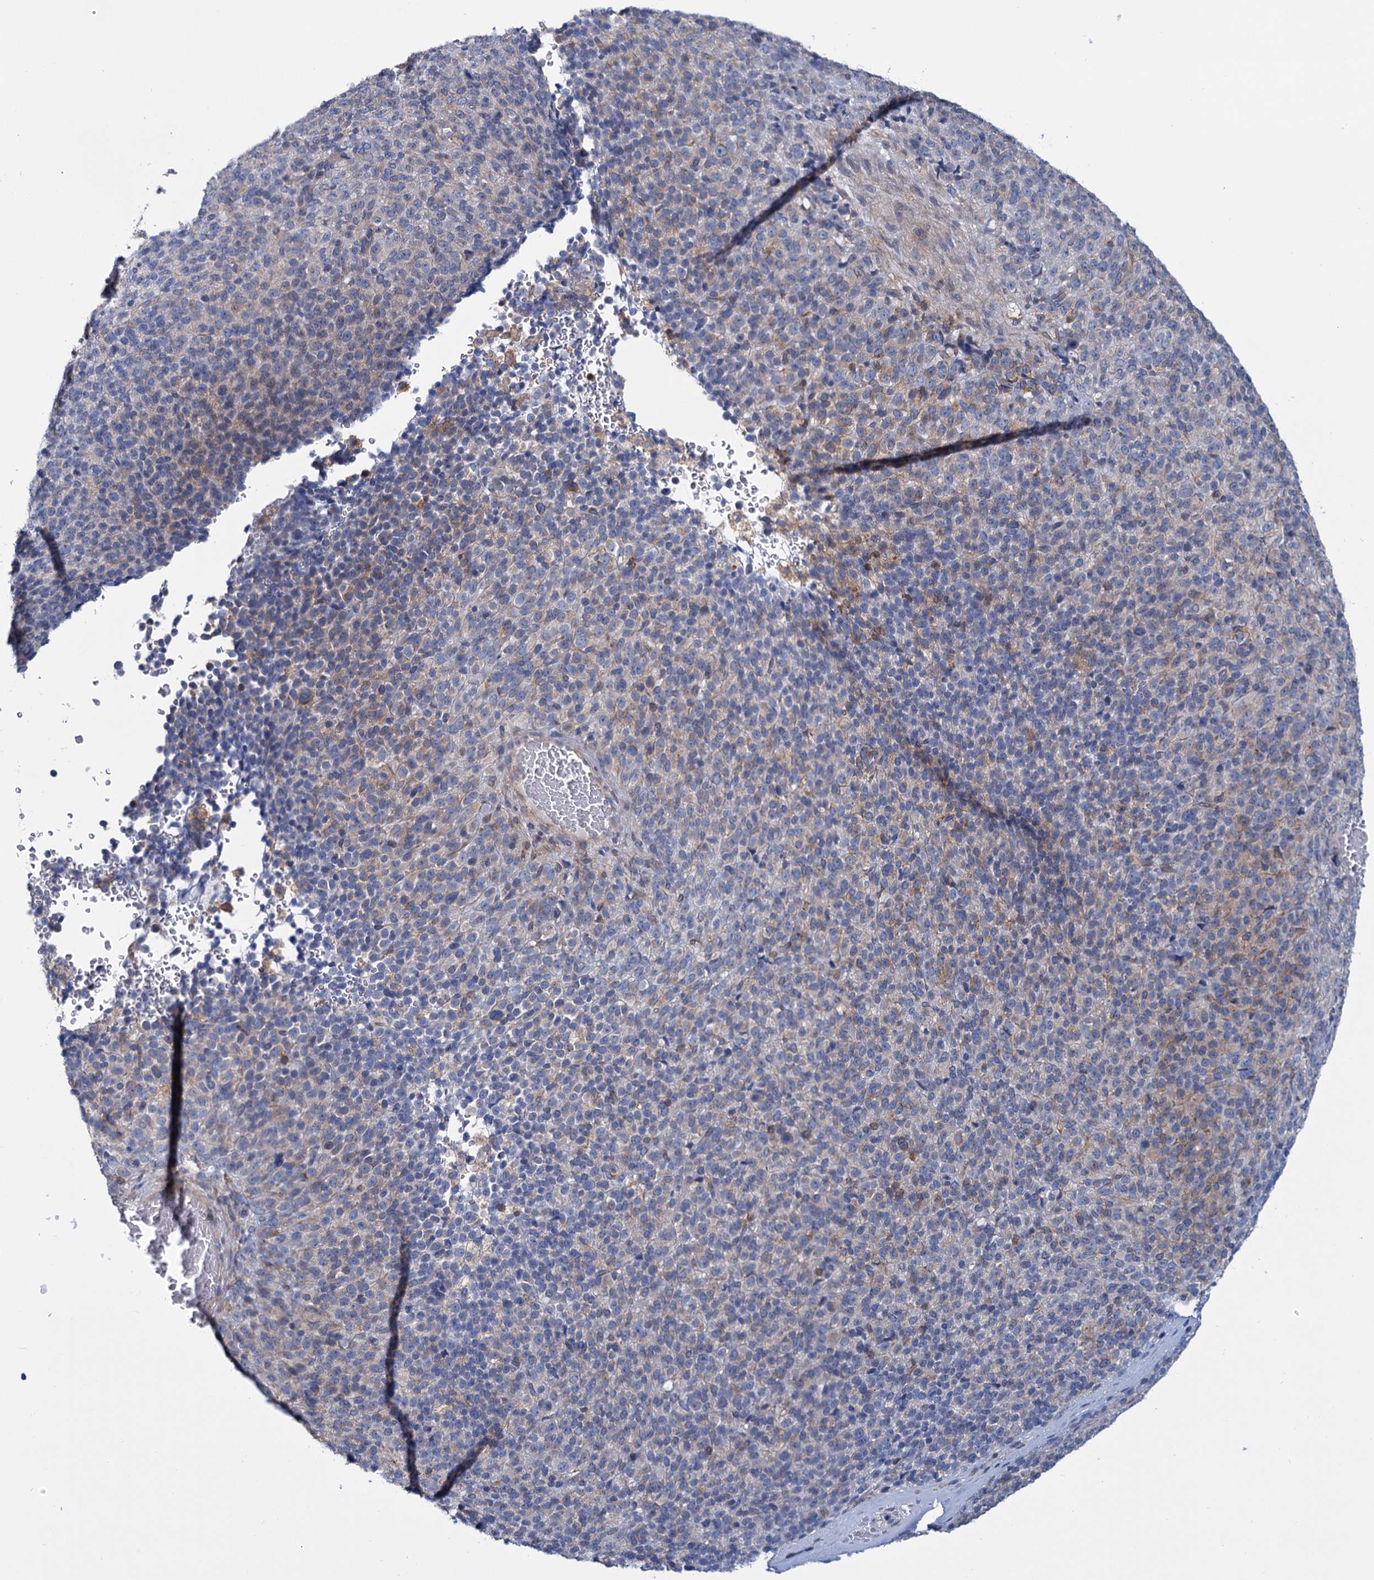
{"staining": {"intensity": "negative", "quantity": "none", "location": "none"}, "tissue": "melanoma", "cell_type": "Tumor cells", "image_type": "cancer", "snomed": [{"axis": "morphology", "description": "Malignant melanoma, Metastatic site"}, {"axis": "topography", "description": "Brain"}], "caption": "DAB (3,3'-diaminobenzidine) immunohistochemical staining of human melanoma reveals no significant positivity in tumor cells.", "gene": "LRCH4", "patient": {"sex": "female", "age": 56}}